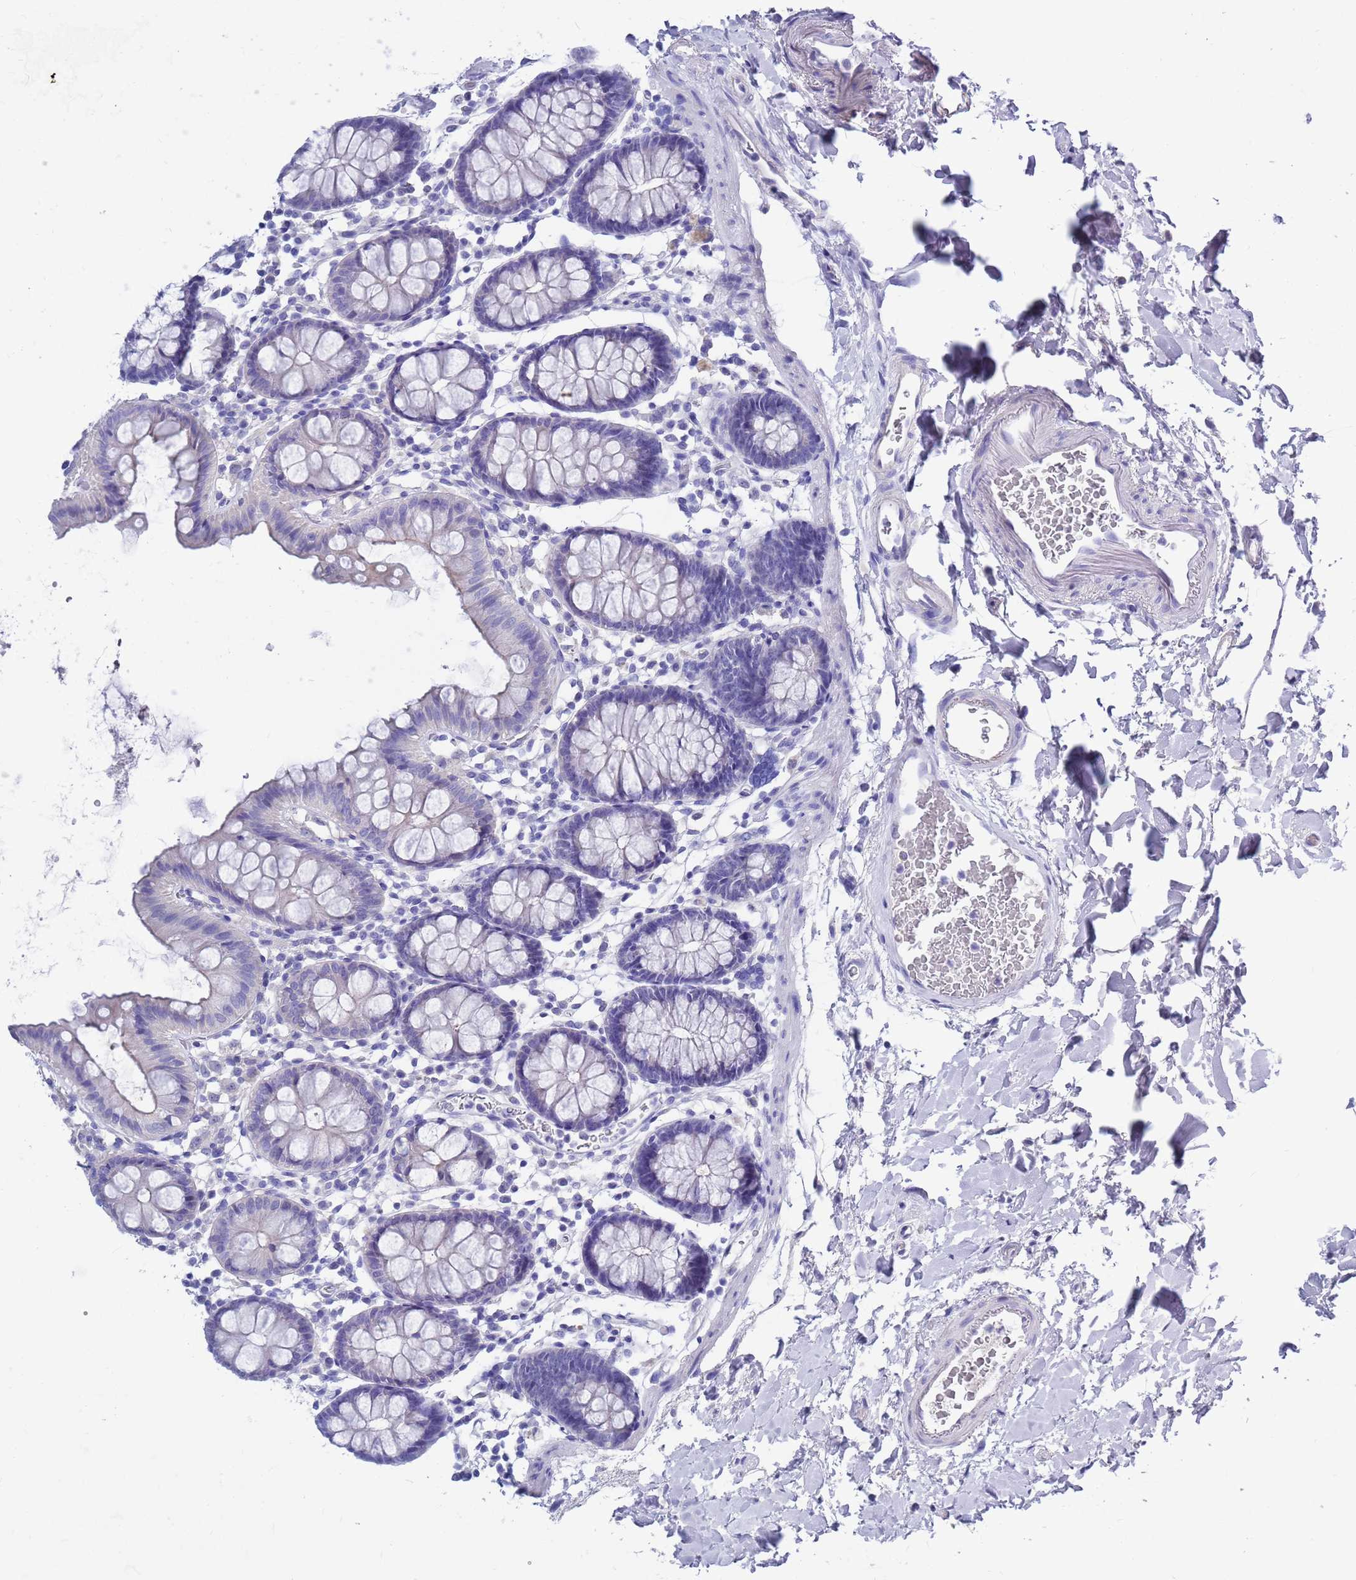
{"staining": {"intensity": "negative", "quantity": "none", "location": "none"}, "tissue": "colon", "cell_type": "Endothelial cells", "image_type": "normal", "snomed": [{"axis": "morphology", "description": "Normal tissue, NOS"}, {"axis": "topography", "description": "Colon"}], "caption": "IHC image of unremarkable colon: colon stained with DAB (3,3'-diaminobenzidine) demonstrates no significant protein expression in endothelial cells.", "gene": "MTMR2", "patient": {"sex": "male", "age": 75}}